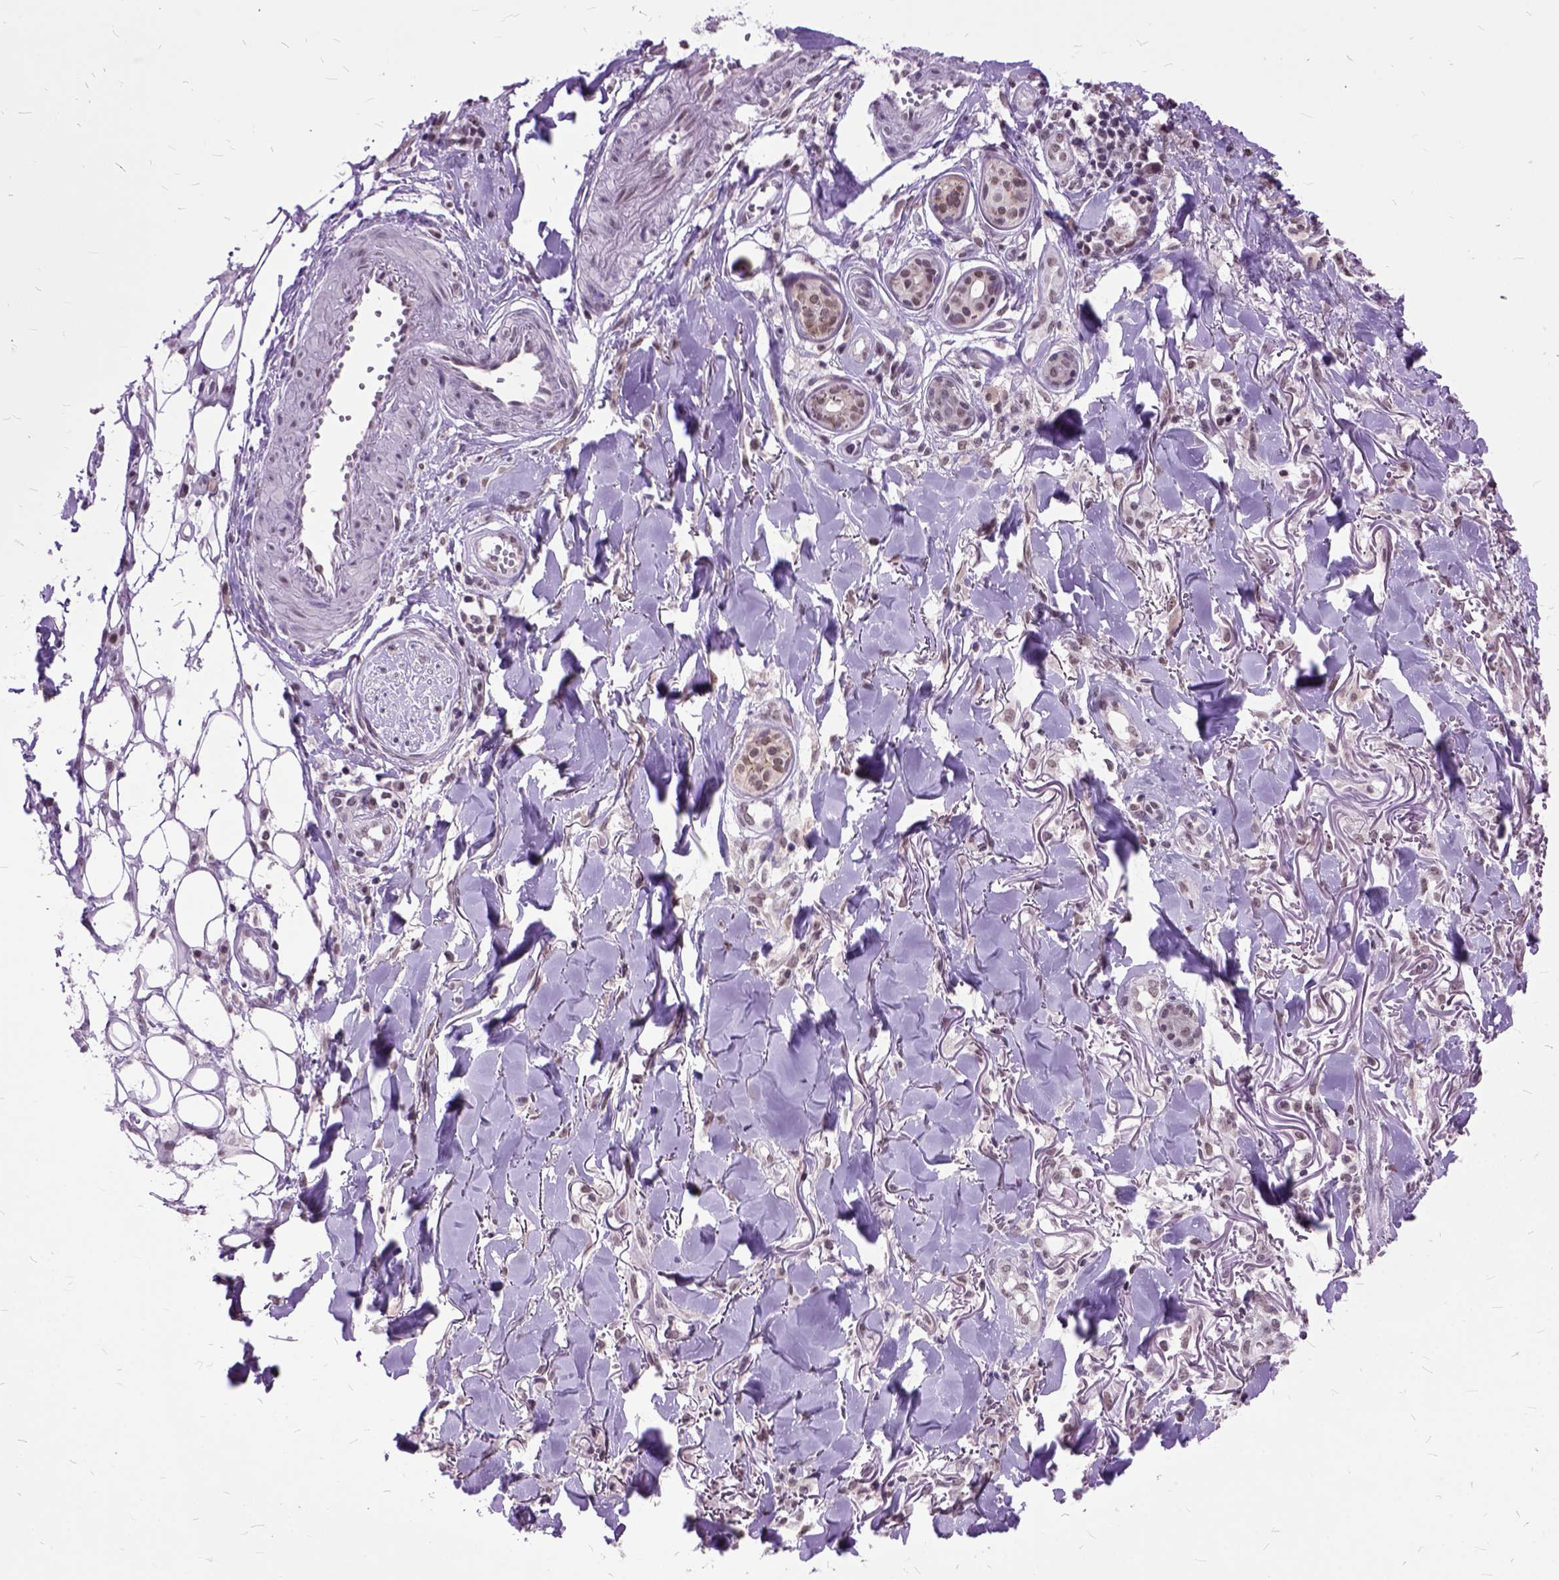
{"staining": {"intensity": "weak", "quantity": ">75%", "location": "nuclear"}, "tissue": "skin cancer", "cell_type": "Tumor cells", "image_type": "cancer", "snomed": [{"axis": "morphology", "description": "Squamous cell carcinoma, NOS"}, {"axis": "topography", "description": "Skin"}], "caption": "Brown immunohistochemical staining in human skin squamous cell carcinoma shows weak nuclear staining in about >75% of tumor cells. (Stains: DAB (3,3'-diaminobenzidine) in brown, nuclei in blue, Microscopy: brightfield microscopy at high magnification).", "gene": "ORC5", "patient": {"sex": "male", "age": 75}}